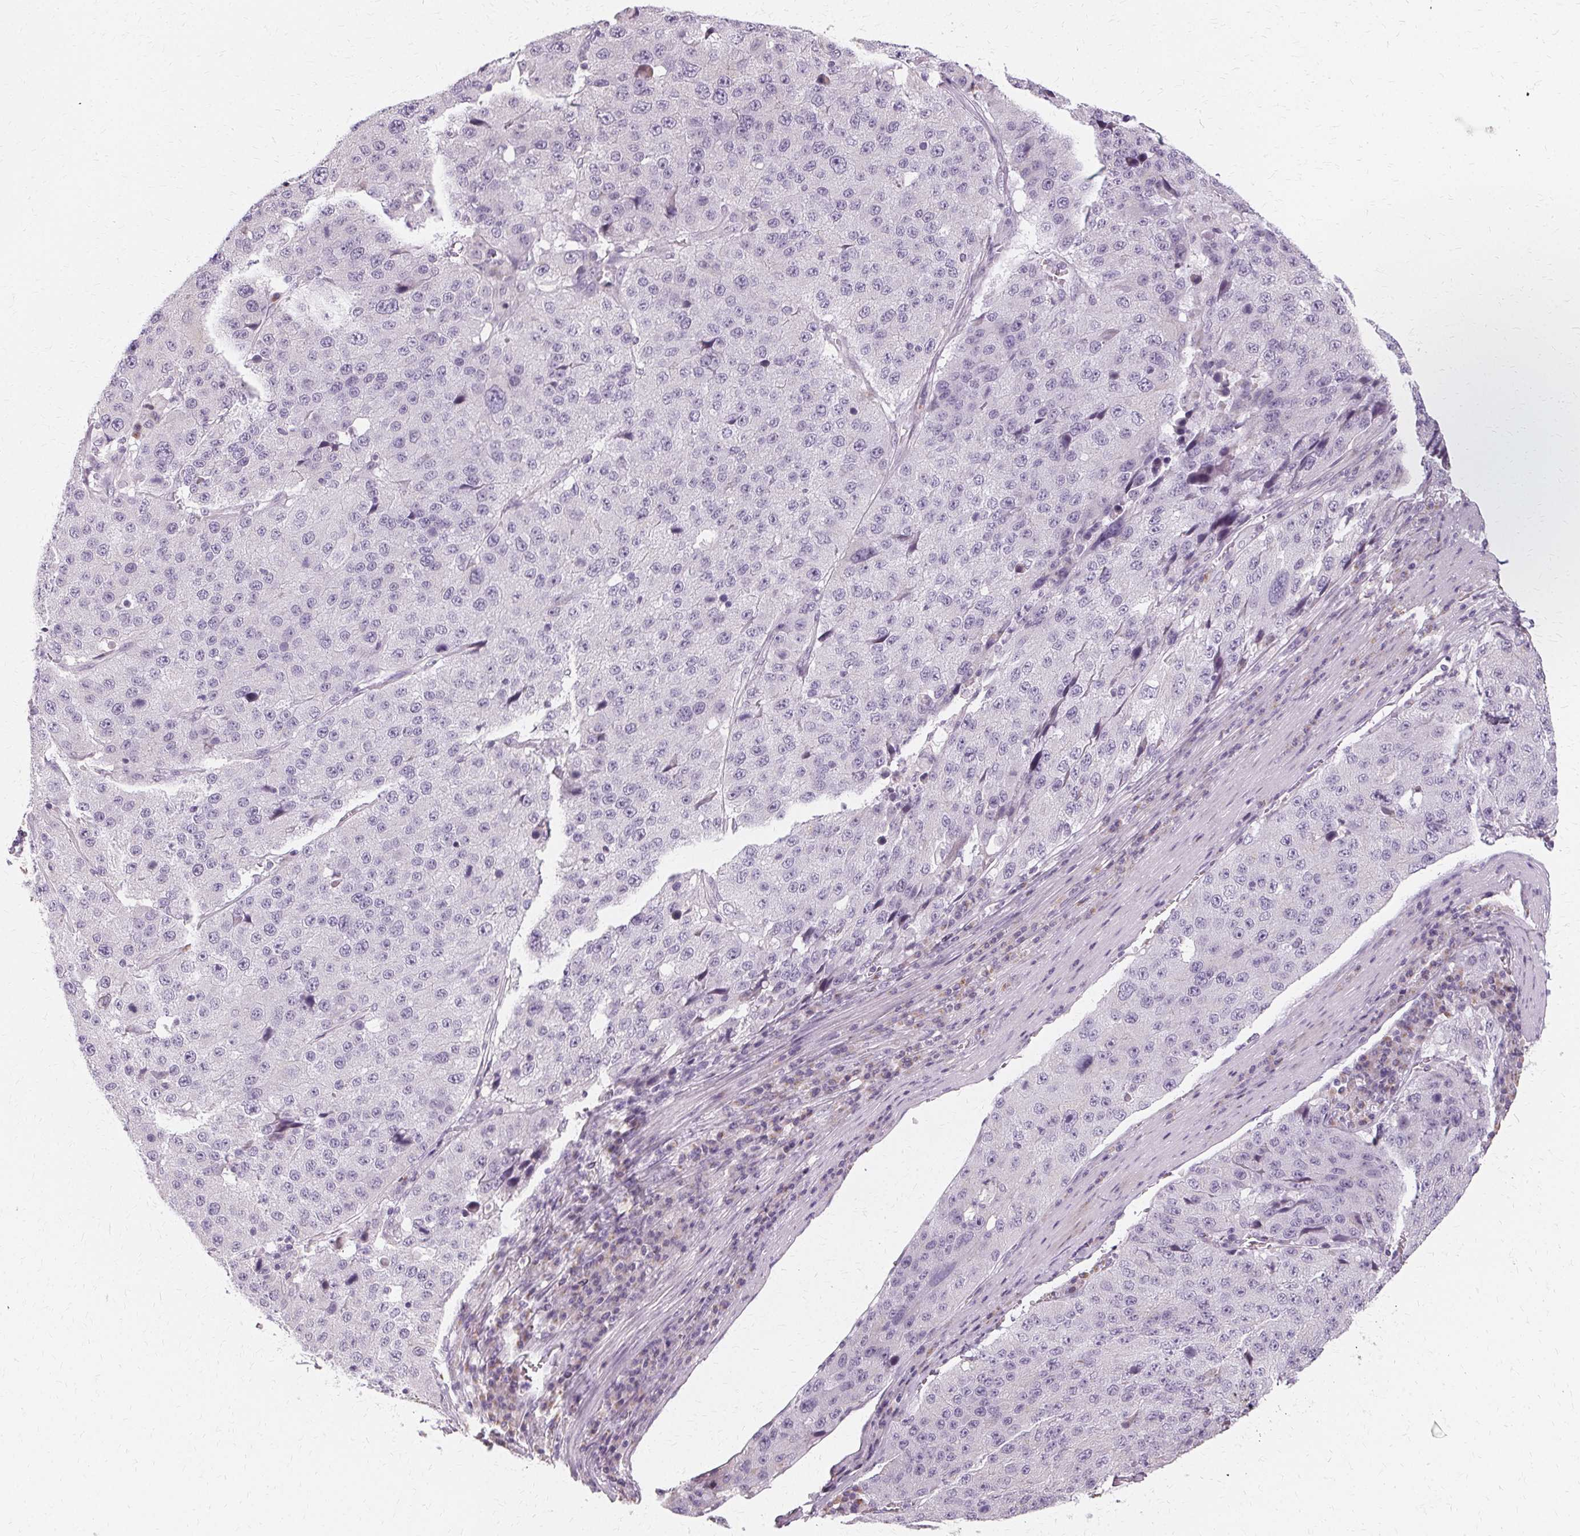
{"staining": {"intensity": "negative", "quantity": "none", "location": "none"}, "tissue": "stomach cancer", "cell_type": "Tumor cells", "image_type": "cancer", "snomed": [{"axis": "morphology", "description": "Adenocarcinoma, NOS"}, {"axis": "topography", "description": "Stomach"}], "caption": "The micrograph demonstrates no significant staining in tumor cells of adenocarcinoma (stomach). (Brightfield microscopy of DAB immunohistochemistry at high magnification).", "gene": "FCRL3", "patient": {"sex": "male", "age": 71}}